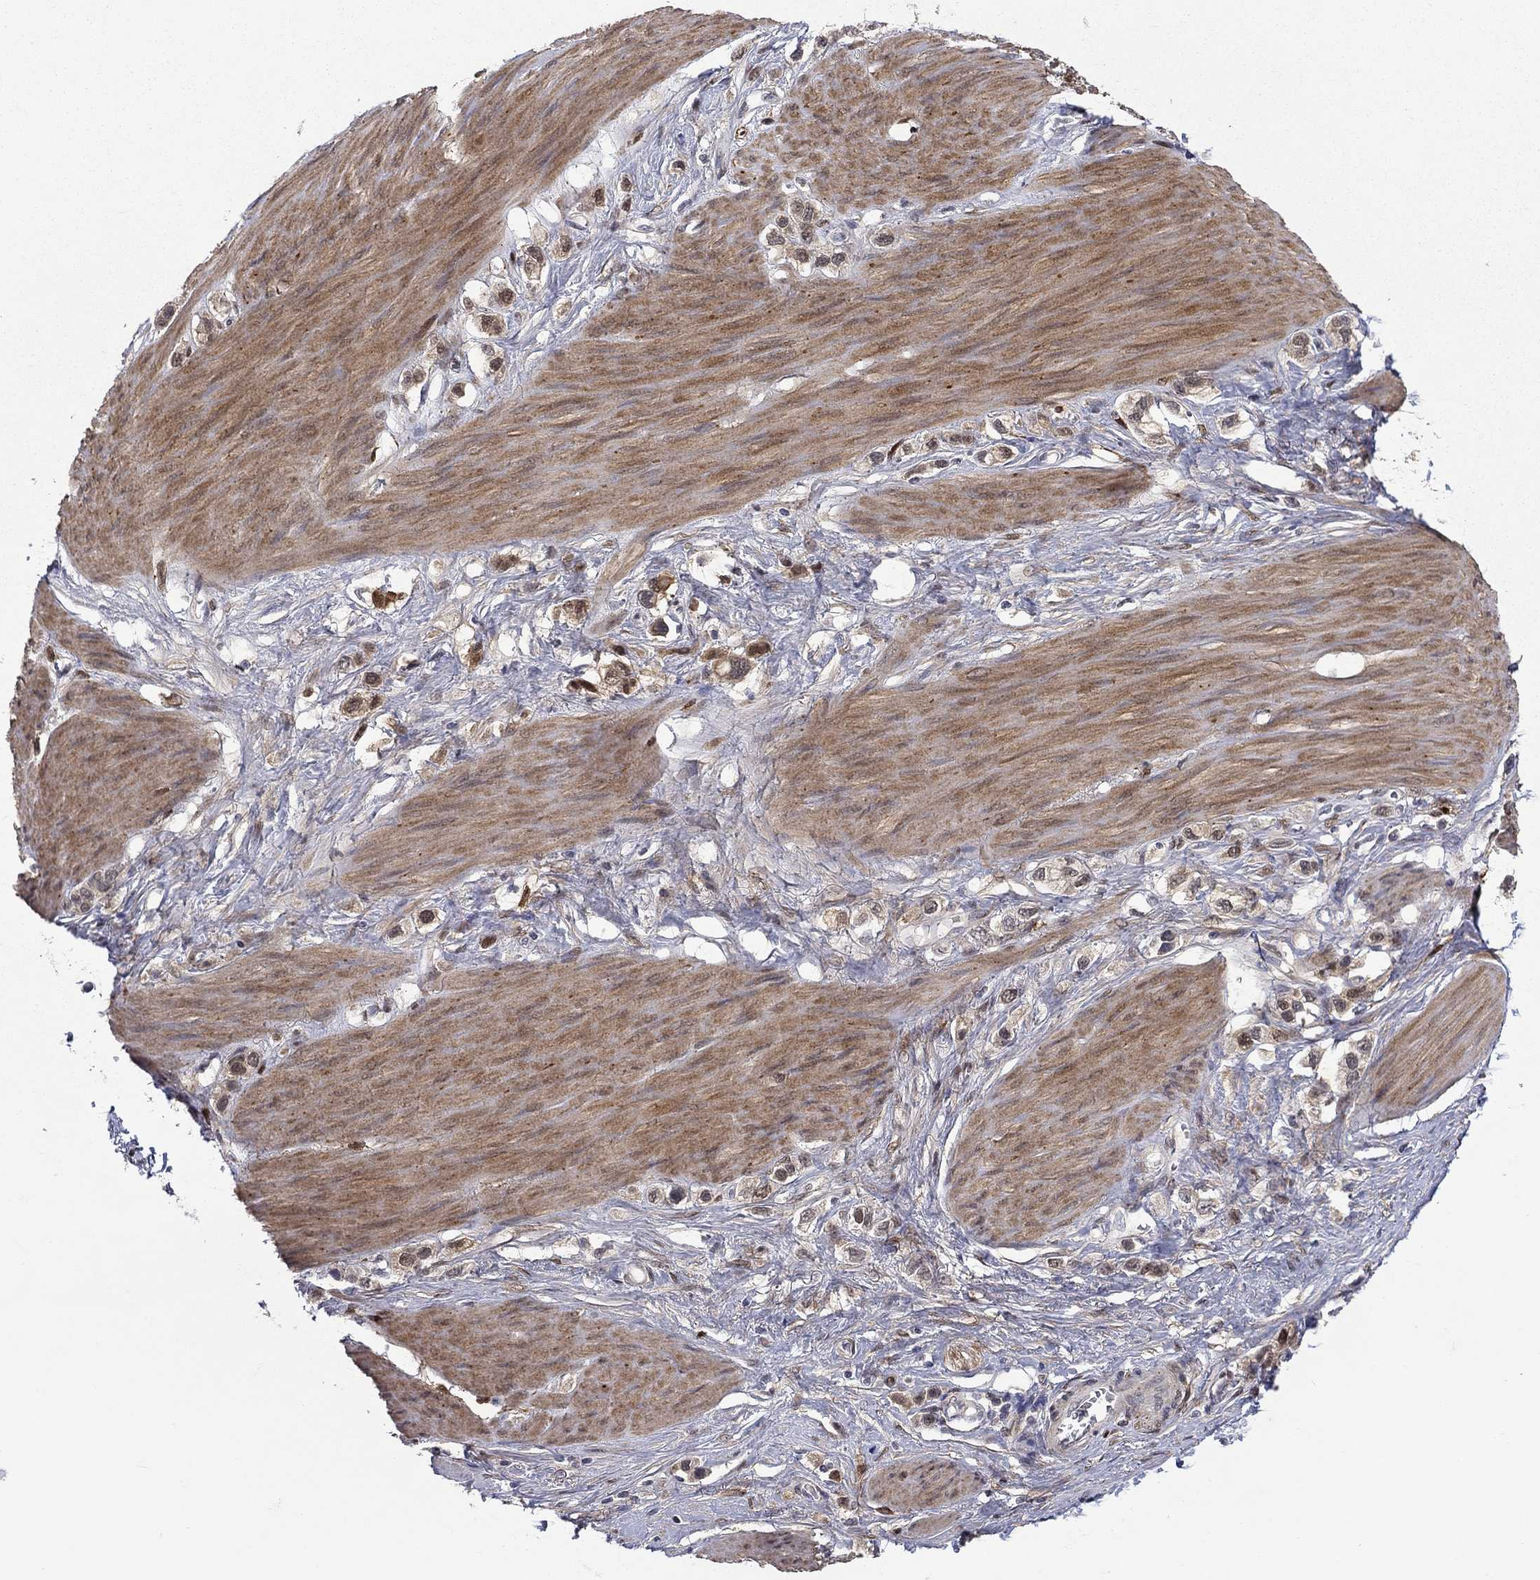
{"staining": {"intensity": "moderate", "quantity": "<25%", "location": "cytoplasmic/membranous,nuclear"}, "tissue": "stomach cancer", "cell_type": "Tumor cells", "image_type": "cancer", "snomed": [{"axis": "morphology", "description": "Normal tissue, NOS"}, {"axis": "morphology", "description": "Adenocarcinoma, NOS"}, {"axis": "morphology", "description": "Adenocarcinoma, High grade"}, {"axis": "topography", "description": "Stomach, upper"}, {"axis": "topography", "description": "Stomach"}], "caption": "Human stomach high-grade adenocarcinoma stained with a brown dye exhibits moderate cytoplasmic/membranous and nuclear positive expression in approximately <25% of tumor cells.", "gene": "CBR1", "patient": {"sex": "female", "age": 65}}